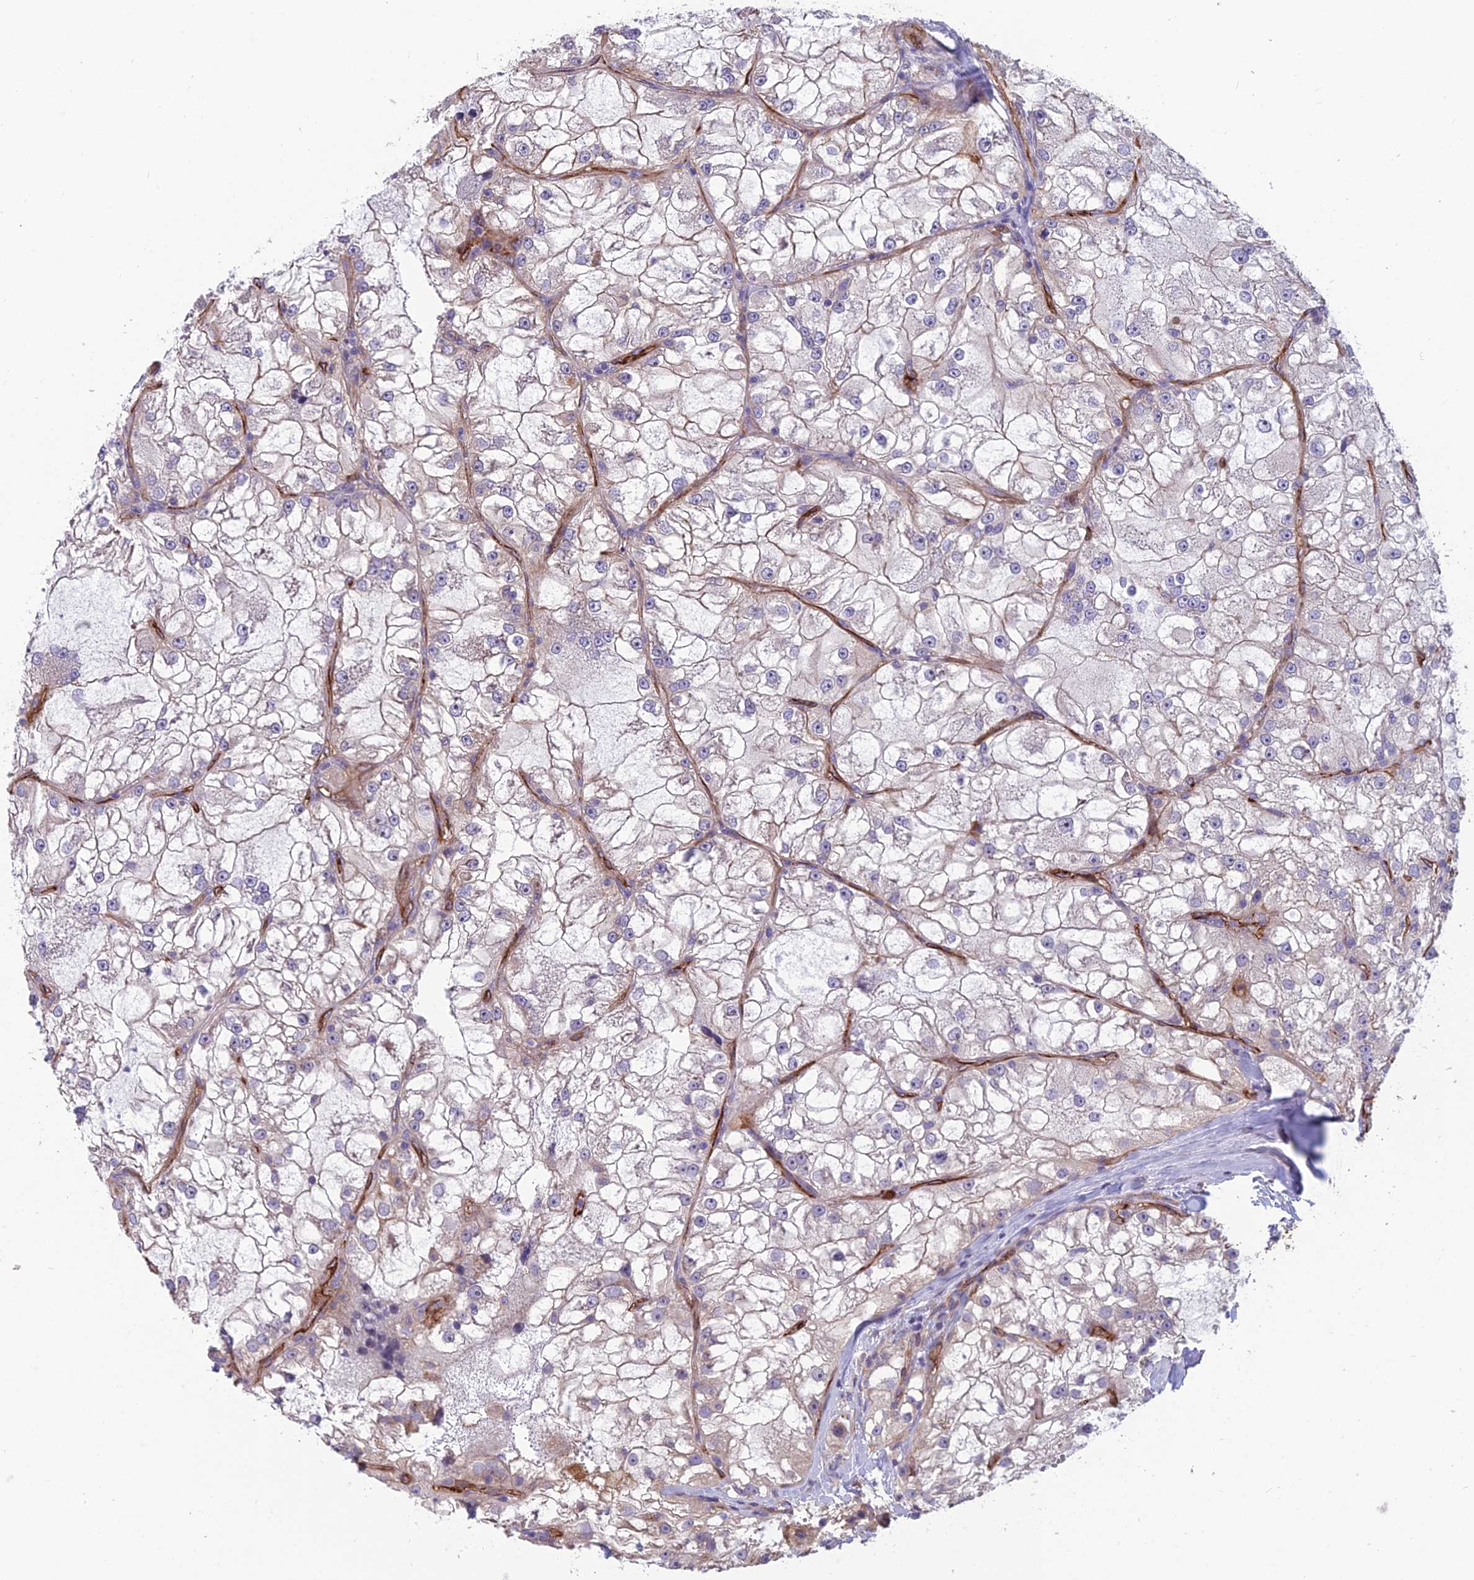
{"staining": {"intensity": "negative", "quantity": "none", "location": "none"}, "tissue": "renal cancer", "cell_type": "Tumor cells", "image_type": "cancer", "snomed": [{"axis": "morphology", "description": "Adenocarcinoma, NOS"}, {"axis": "topography", "description": "Kidney"}], "caption": "Tumor cells show no significant protein expression in renal cancer.", "gene": "TSPAN15", "patient": {"sex": "female", "age": 72}}